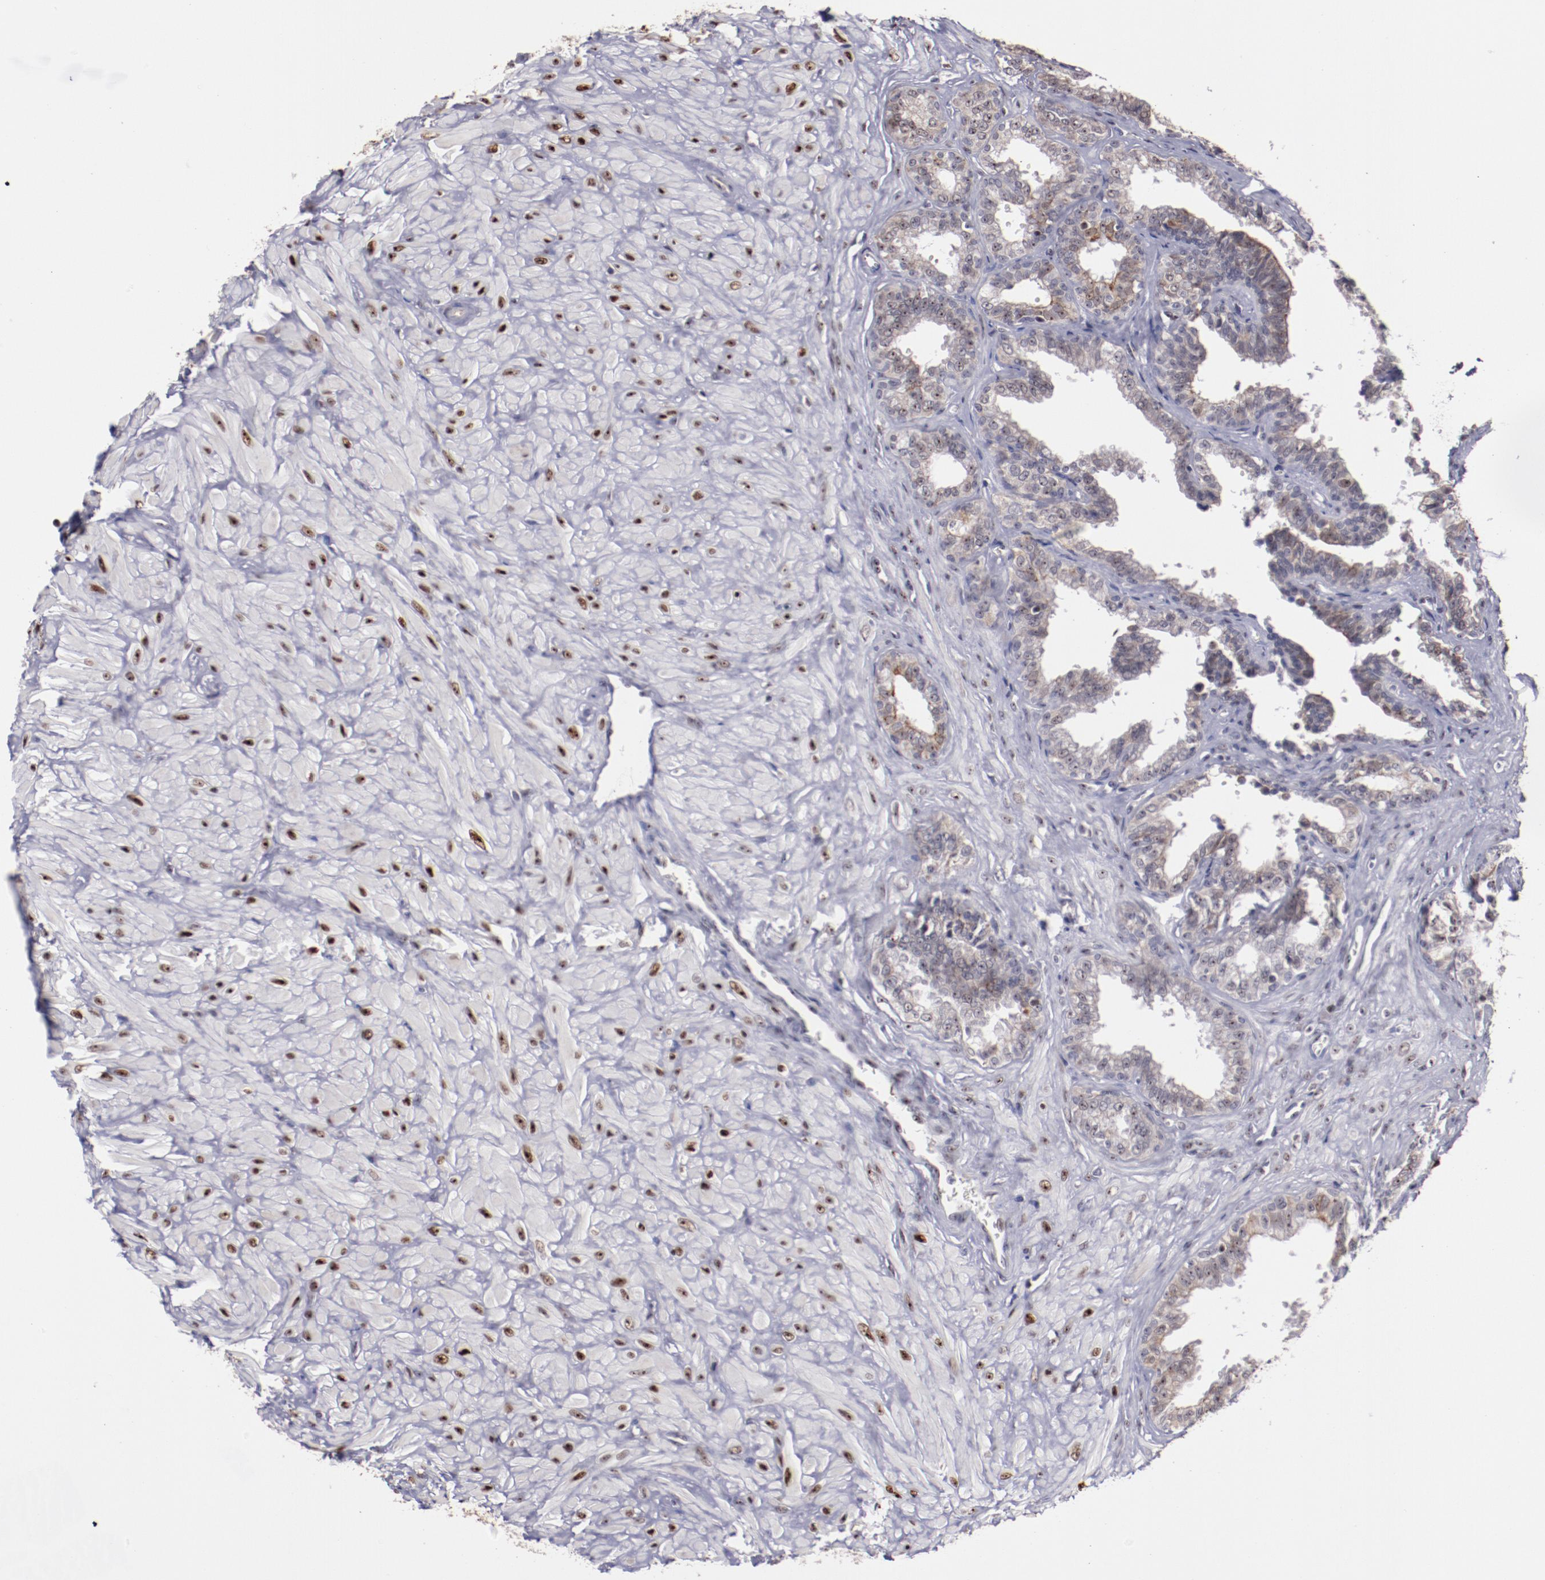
{"staining": {"intensity": "moderate", "quantity": "<25%", "location": "cytoplasmic/membranous,nuclear"}, "tissue": "seminal vesicle", "cell_type": "Glandular cells", "image_type": "normal", "snomed": [{"axis": "morphology", "description": "Normal tissue, NOS"}, {"axis": "topography", "description": "Seminal veicle"}], "caption": "High-power microscopy captured an IHC image of unremarkable seminal vesicle, revealing moderate cytoplasmic/membranous,nuclear positivity in approximately <25% of glandular cells.", "gene": "DDX24", "patient": {"sex": "male", "age": 26}}